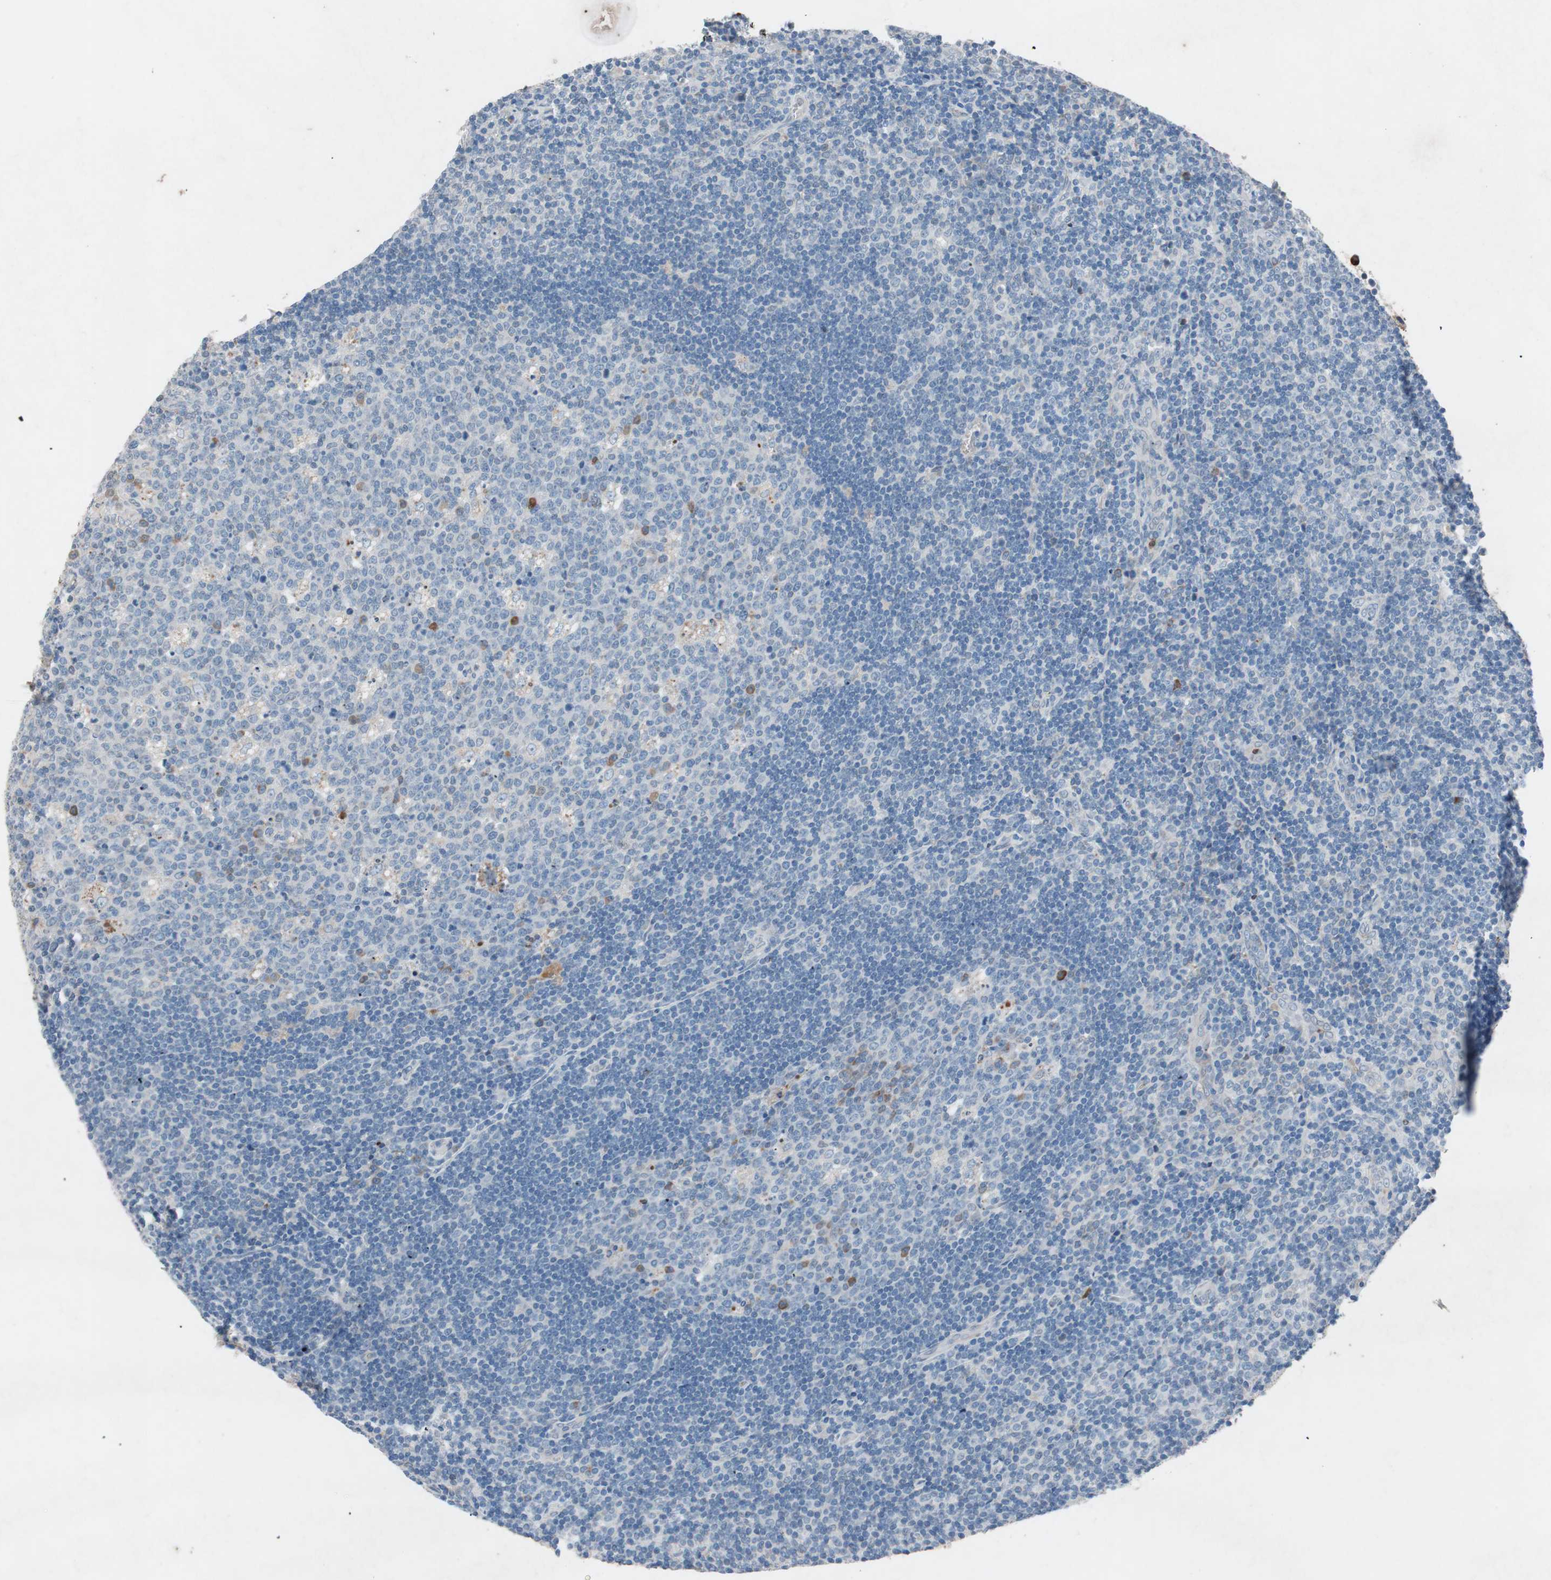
{"staining": {"intensity": "moderate", "quantity": "<25%", "location": "cytoplasmic/membranous"}, "tissue": "lymph node", "cell_type": "Germinal center cells", "image_type": "normal", "snomed": [{"axis": "morphology", "description": "Normal tissue, NOS"}, {"axis": "topography", "description": "Lymph node"}, {"axis": "topography", "description": "Salivary gland"}], "caption": "This histopathology image demonstrates immunohistochemistry (IHC) staining of benign human lymph node, with low moderate cytoplasmic/membranous positivity in approximately <25% of germinal center cells.", "gene": "GRB7", "patient": {"sex": "male", "age": 8}}